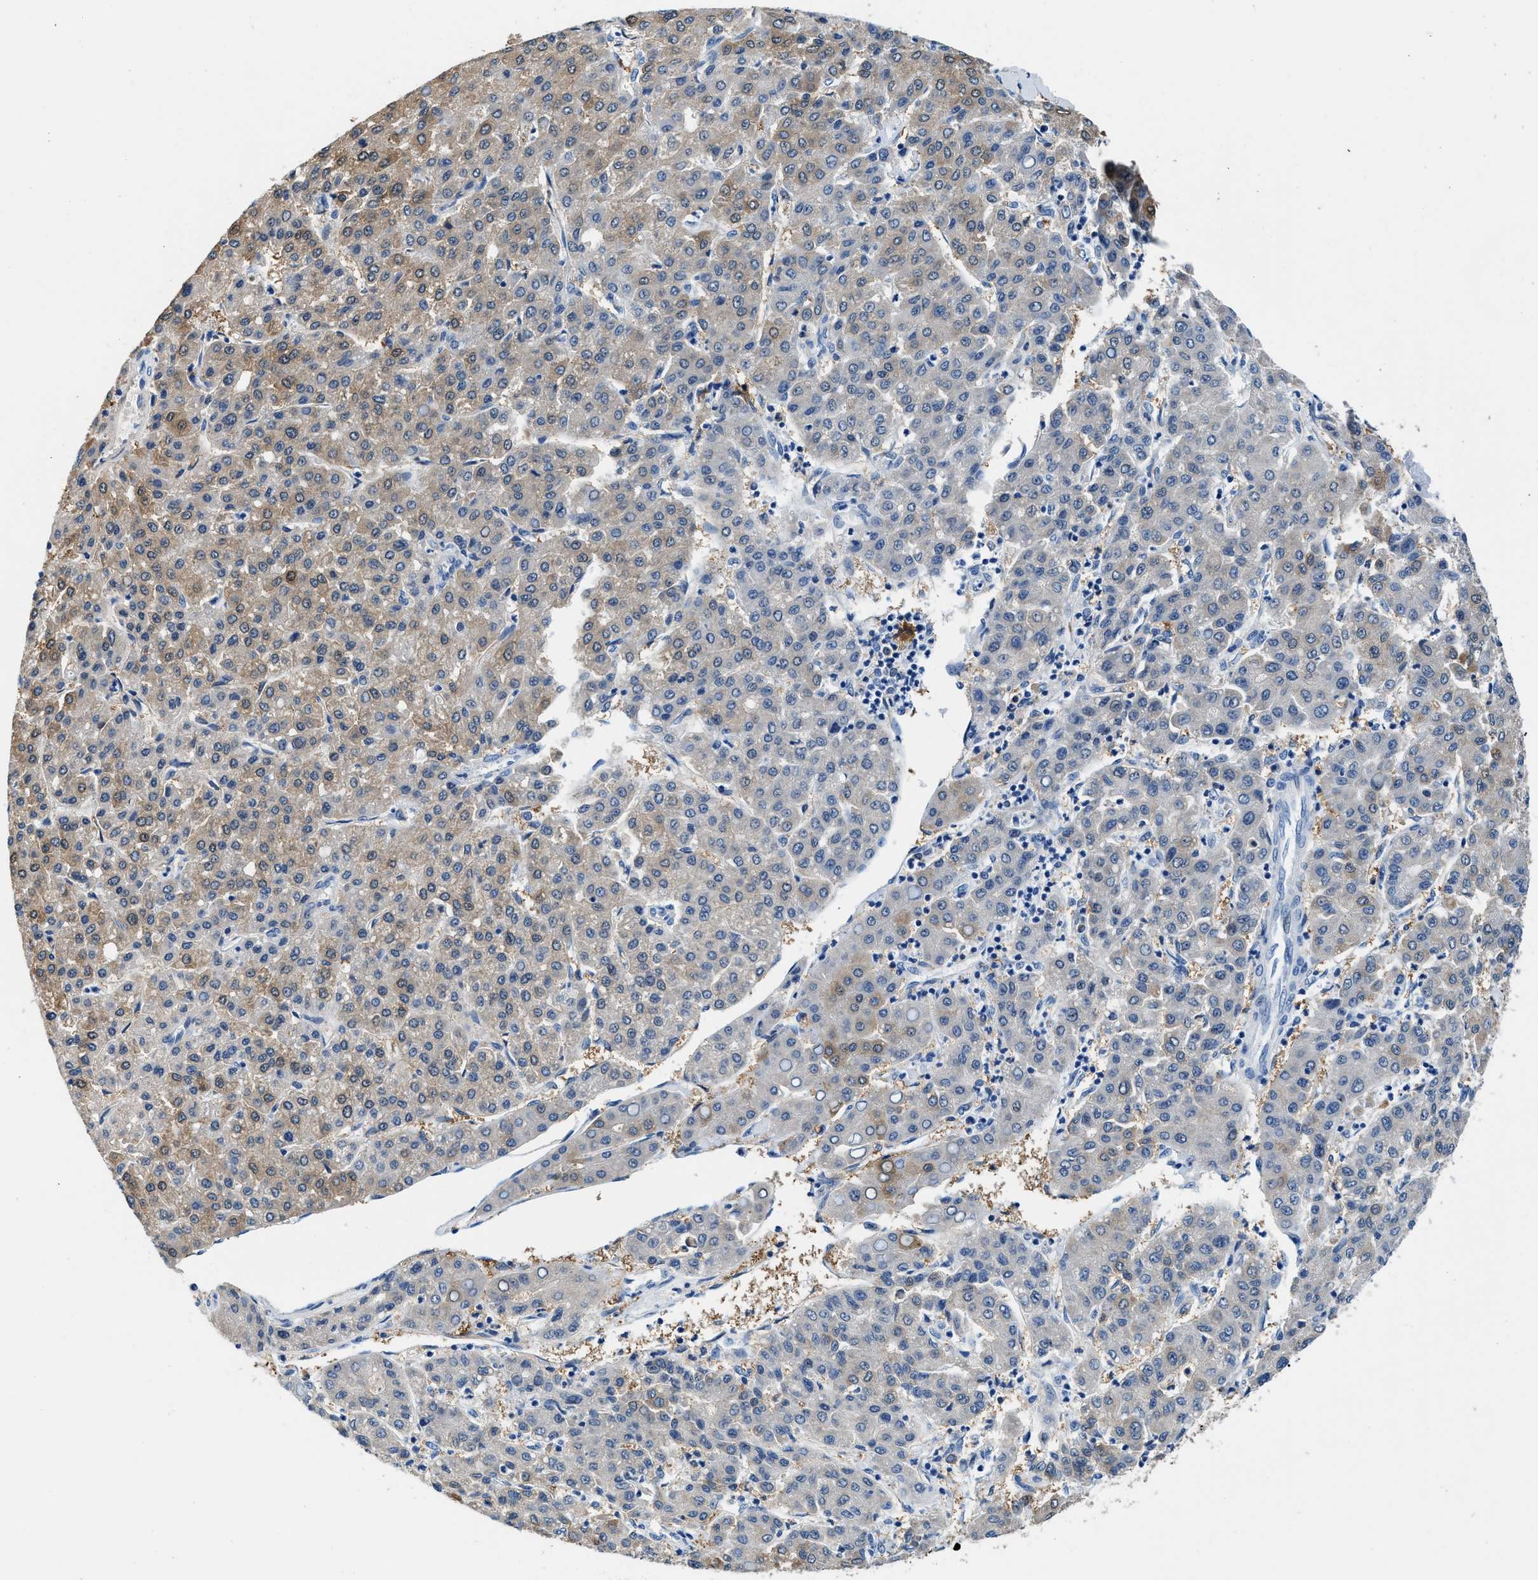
{"staining": {"intensity": "weak", "quantity": "25%-75%", "location": "cytoplasmic/membranous"}, "tissue": "liver cancer", "cell_type": "Tumor cells", "image_type": "cancer", "snomed": [{"axis": "morphology", "description": "Carcinoma, Hepatocellular, NOS"}, {"axis": "topography", "description": "Liver"}], "caption": "Immunohistochemistry (IHC) (DAB (3,3'-diaminobenzidine)) staining of human liver cancer (hepatocellular carcinoma) reveals weak cytoplasmic/membranous protein staining in about 25%-75% of tumor cells.", "gene": "FADS6", "patient": {"sex": "male", "age": 65}}